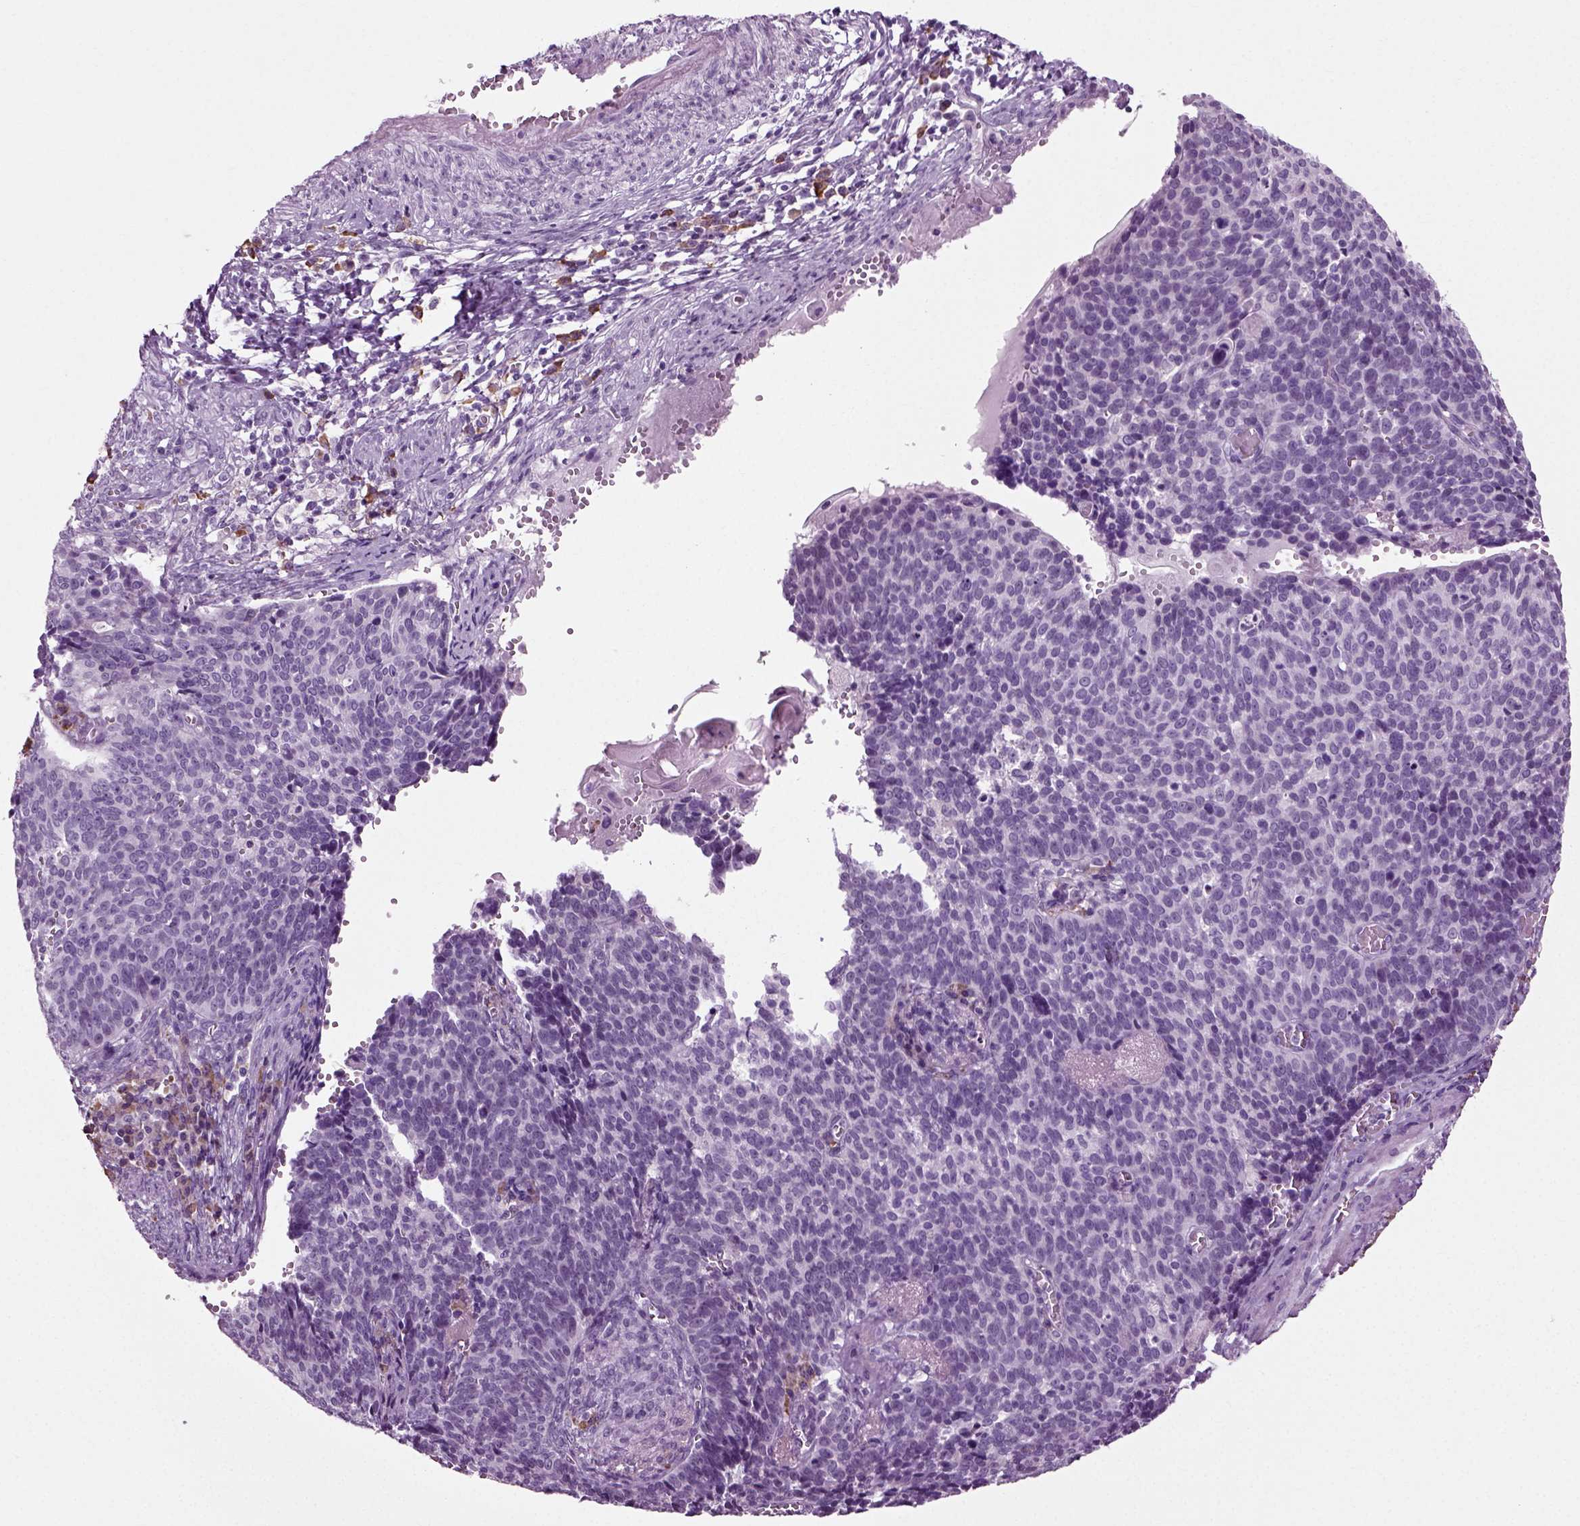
{"staining": {"intensity": "negative", "quantity": "none", "location": "none"}, "tissue": "cervical cancer", "cell_type": "Tumor cells", "image_type": "cancer", "snomed": [{"axis": "morphology", "description": "Normal tissue, NOS"}, {"axis": "morphology", "description": "Squamous cell carcinoma, NOS"}, {"axis": "topography", "description": "Cervix"}], "caption": "The photomicrograph exhibits no staining of tumor cells in cervical squamous cell carcinoma.", "gene": "SLC26A8", "patient": {"sex": "female", "age": 39}}